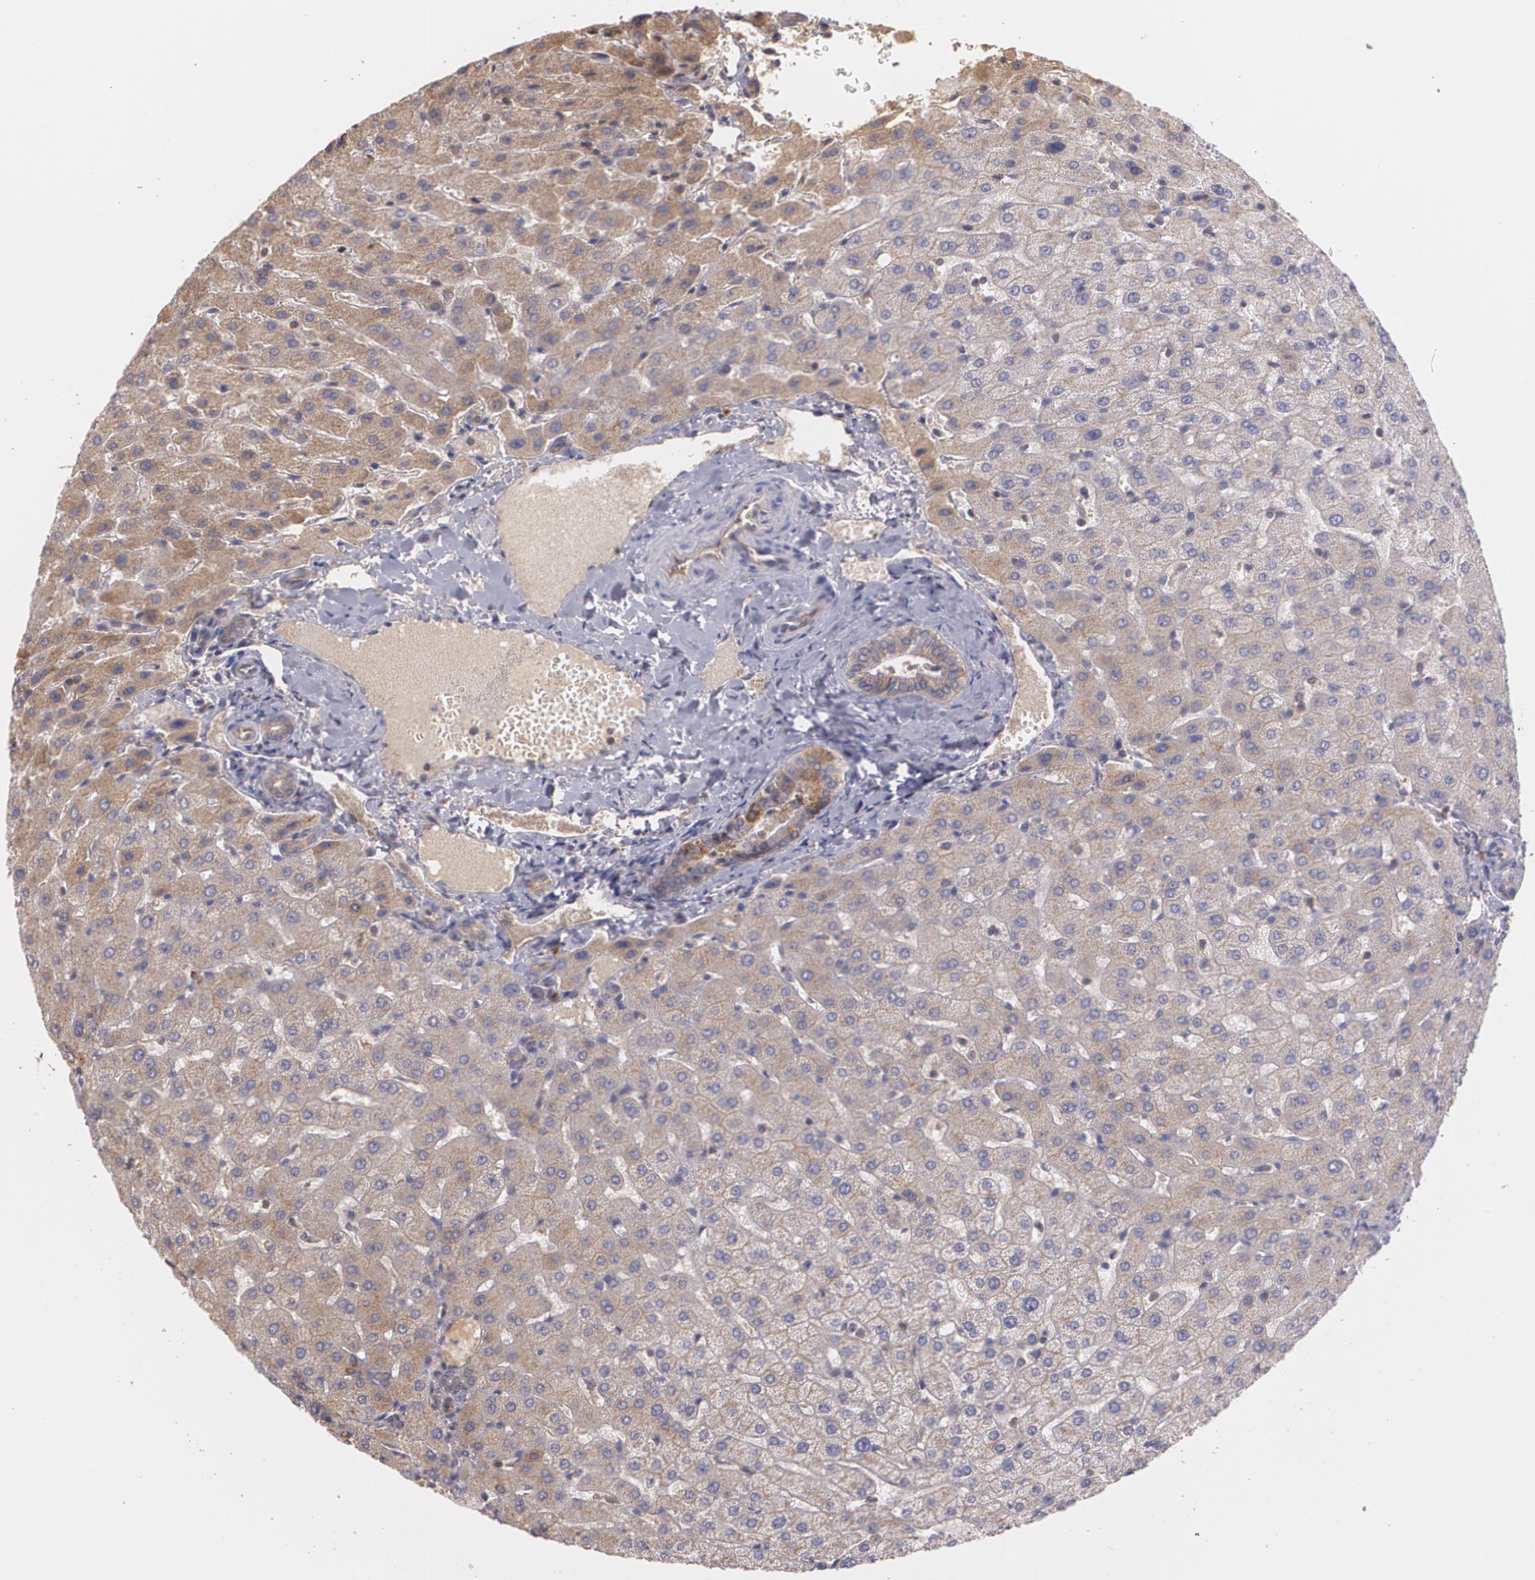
{"staining": {"intensity": "strong", "quantity": ">75%", "location": "cytoplasmic/membranous"}, "tissue": "liver", "cell_type": "Cholangiocytes", "image_type": "normal", "snomed": [{"axis": "morphology", "description": "Normal tissue, NOS"}, {"axis": "morphology", "description": "Fibrosis, NOS"}, {"axis": "topography", "description": "Liver"}], "caption": "The immunohistochemical stain shows strong cytoplasmic/membranous staining in cholangiocytes of normal liver. The staining was performed using DAB (3,3'-diaminobenzidine), with brown indicating positive protein expression. Nuclei are stained blue with hematoxylin.", "gene": "ECE1", "patient": {"sex": "female", "age": 29}}